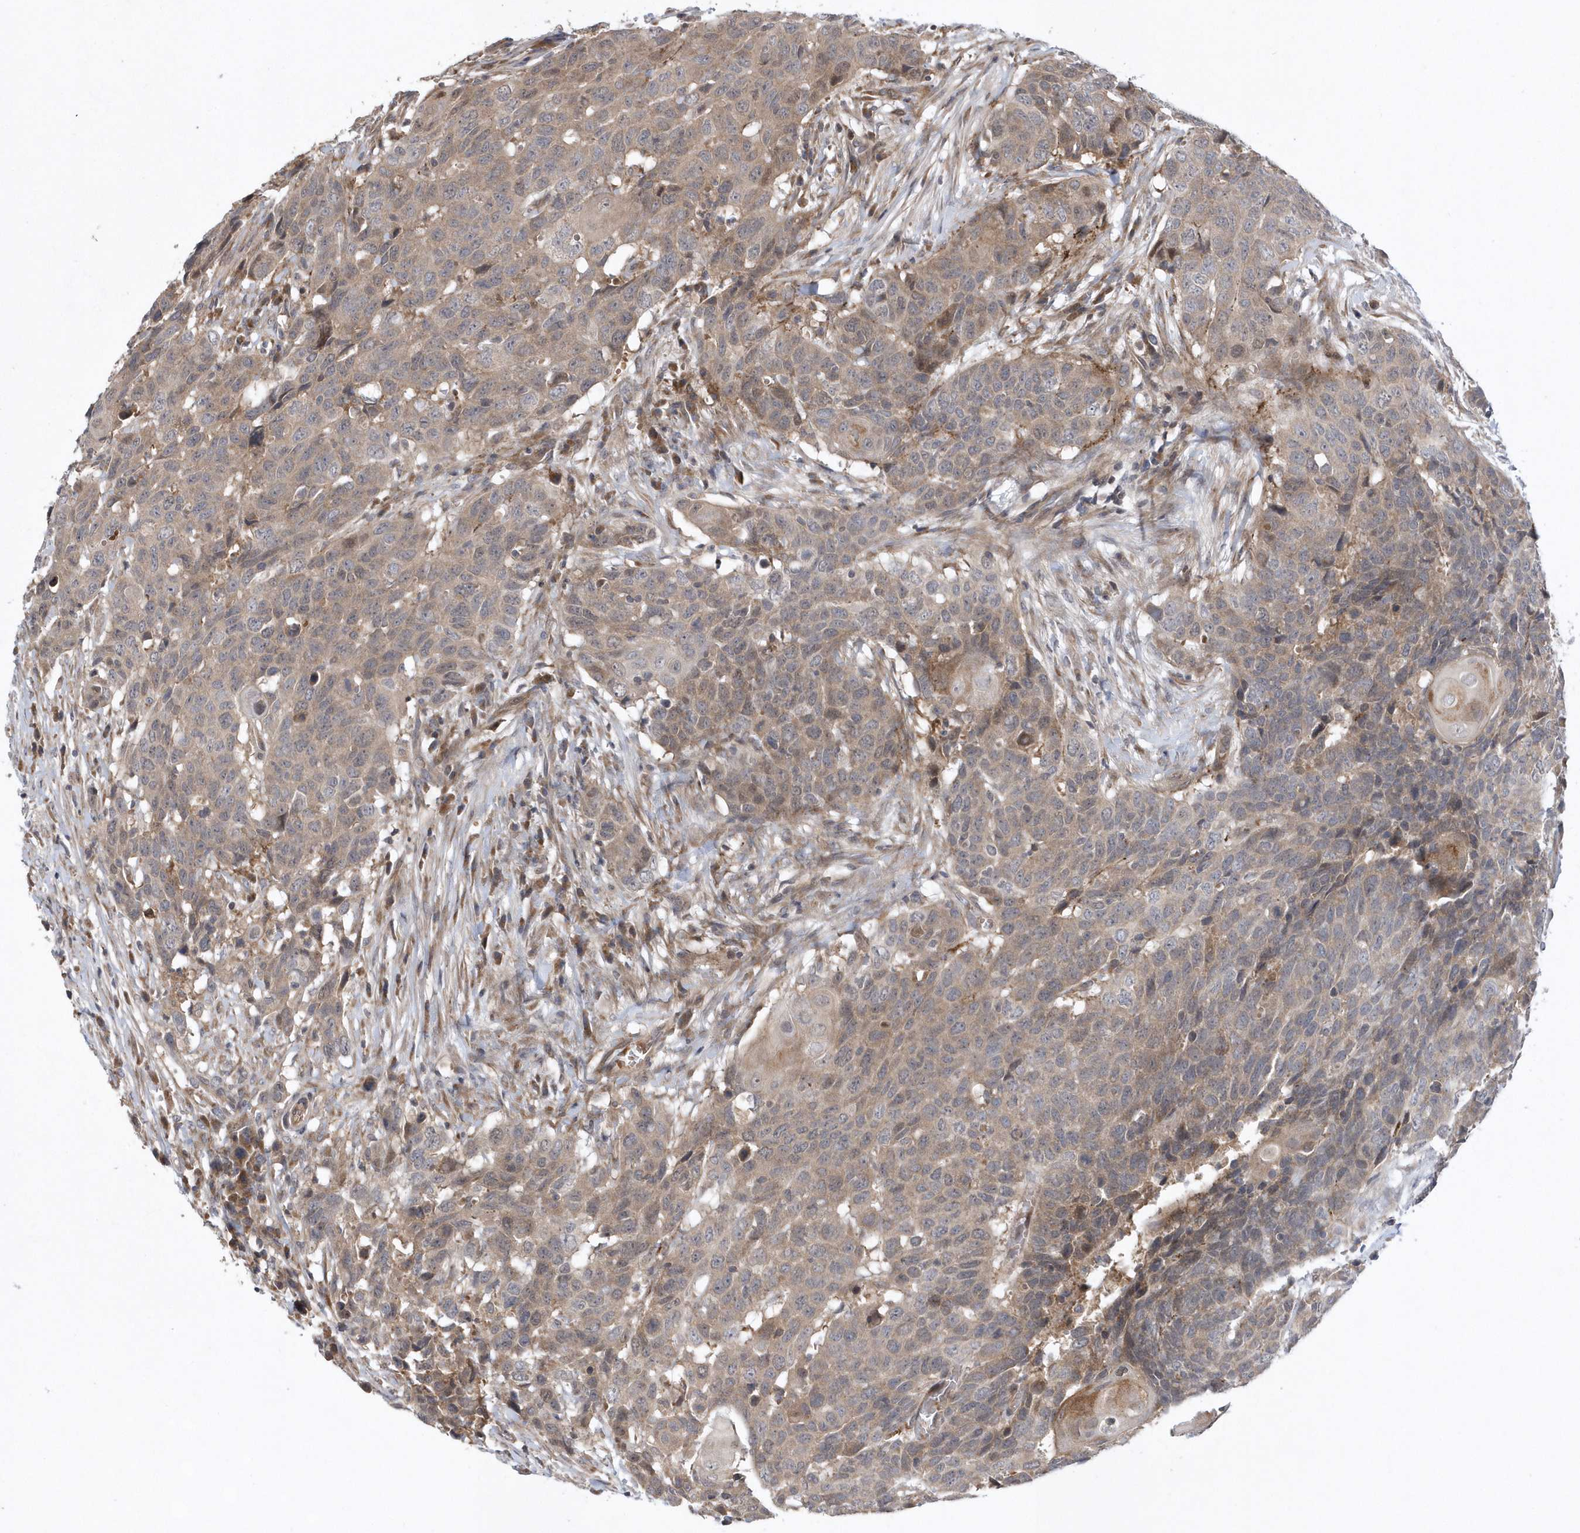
{"staining": {"intensity": "weak", "quantity": "25%-75%", "location": "cytoplasmic/membranous"}, "tissue": "head and neck cancer", "cell_type": "Tumor cells", "image_type": "cancer", "snomed": [{"axis": "morphology", "description": "Squamous cell carcinoma, NOS"}, {"axis": "topography", "description": "Head-Neck"}], "caption": "Immunohistochemical staining of human head and neck cancer (squamous cell carcinoma) displays low levels of weak cytoplasmic/membranous protein positivity in about 25%-75% of tumor cells.", "gene": "HMGCS1", "patient": {"sex": "male", "age": 66}}